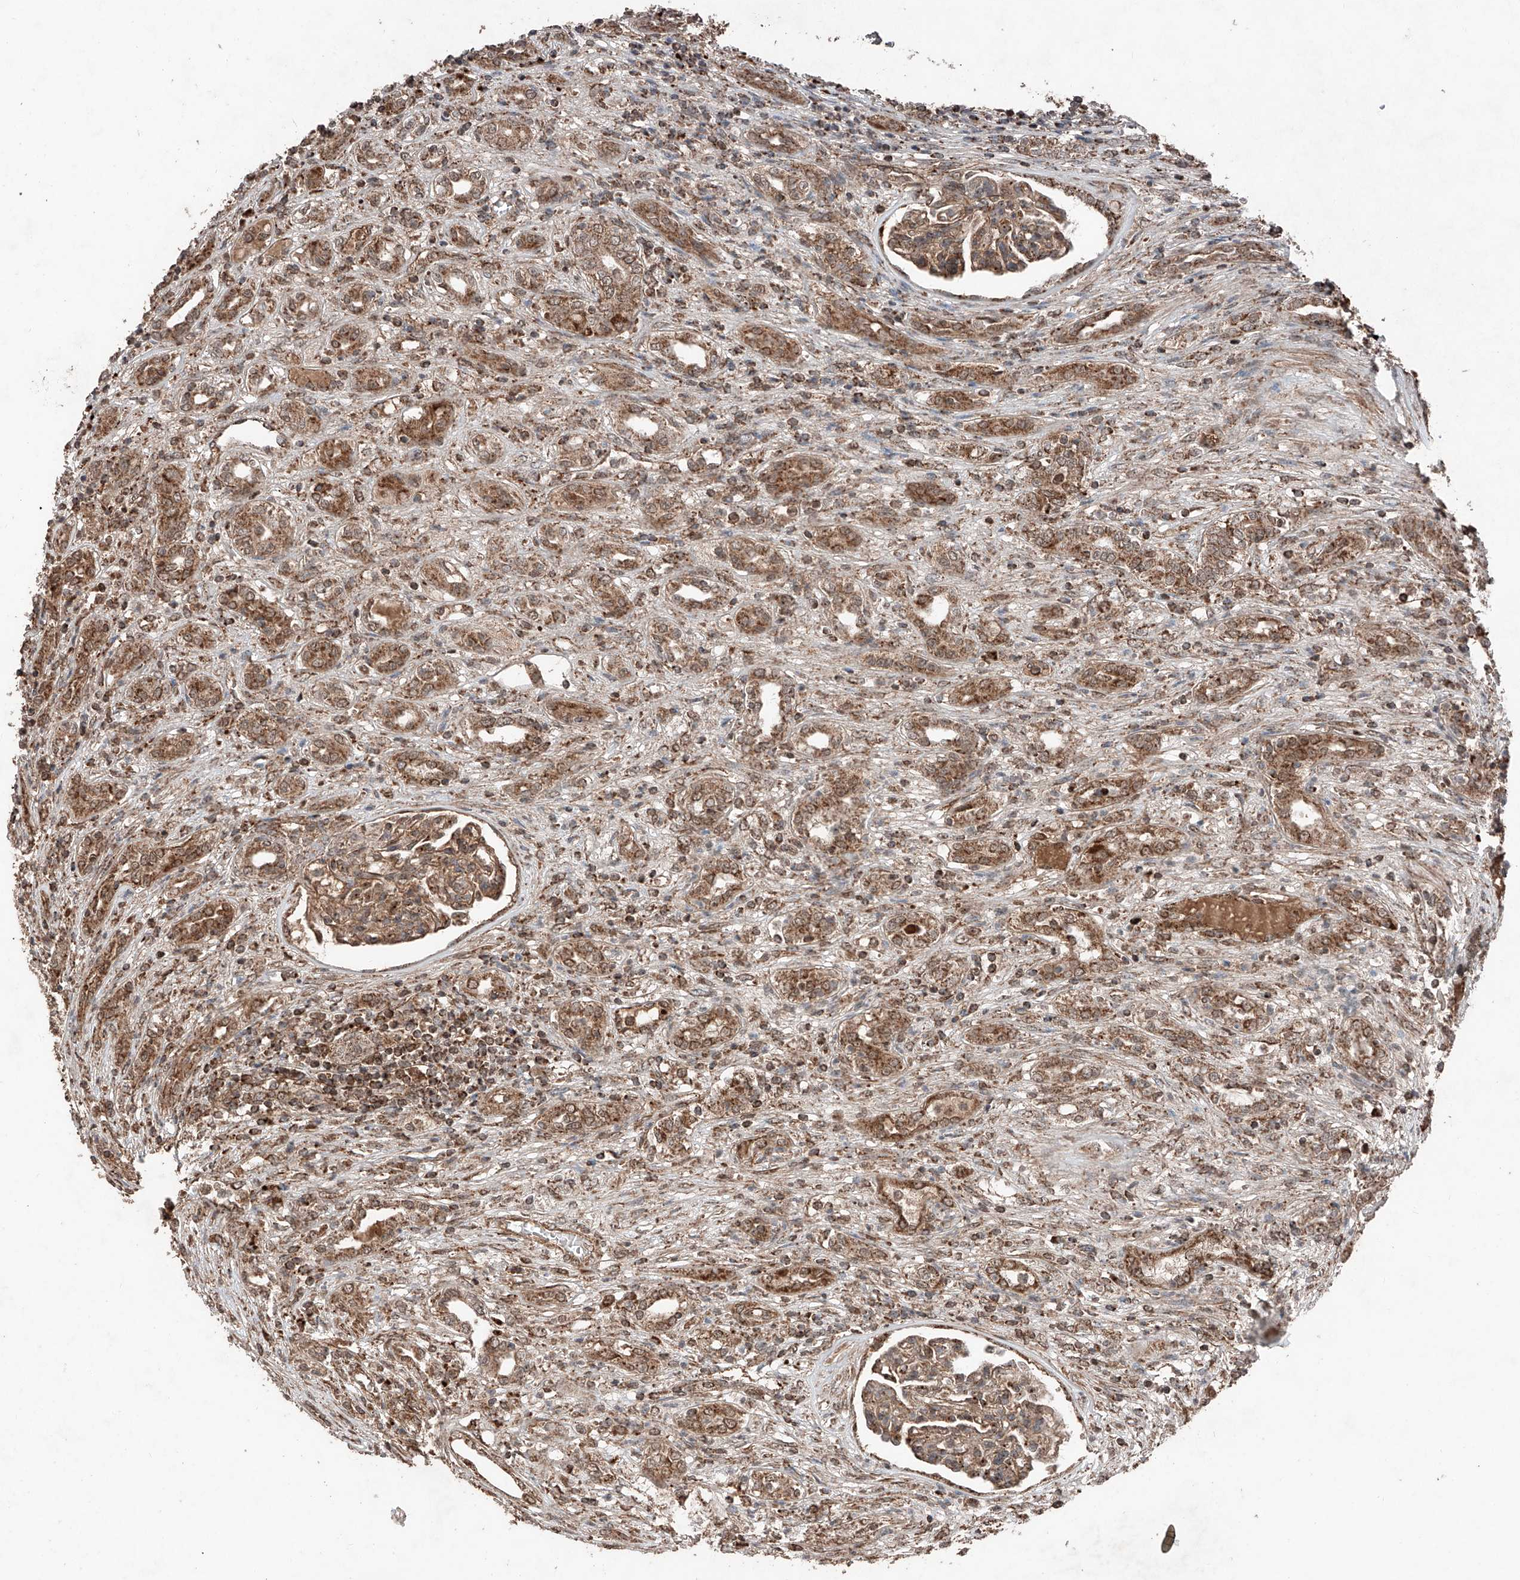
{"staining": {"intensity": "moderate", "quantity": ">75%", "location": "cytoplasmic/membranous"}, "tissue": "renal cancer", "cell_type": "Tumor cells", "image_type": "cancer", "snomed": [{"axis": "morphology", "description": "Adenocarcinoma, NOS"}, {"axis": "topography", "description": "Kidney"}], "caption": "This image displays IHC staining of renal cancer, with medium moderate cytoplasmic/membranous staining in about >75% of tumor cells.", "gene": "ZSCAN29", "patient": {"sex": "female", "age": 54}}